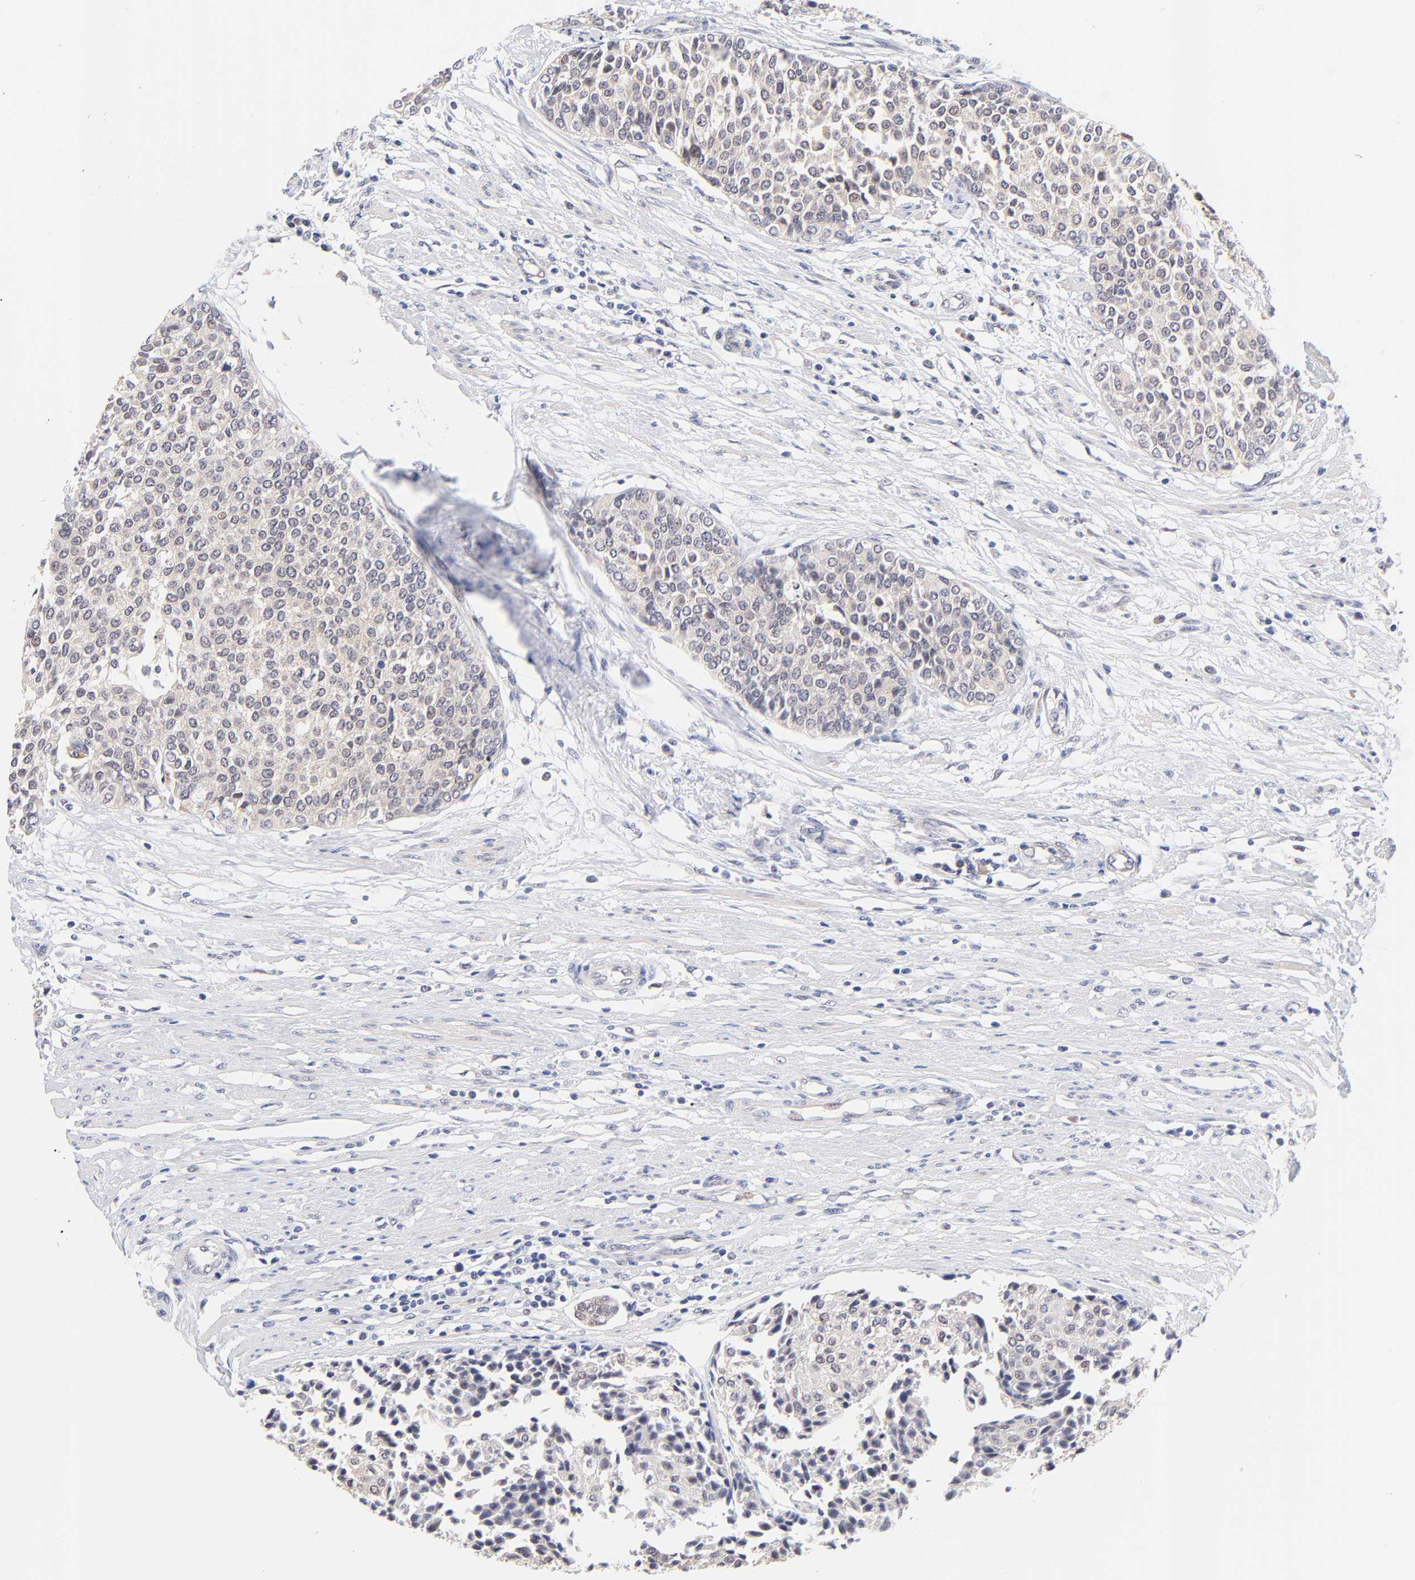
{"staining": {"intensity": "moderate", "quantity": "<25%", "location": "nuclear"}, "tissue": "urothelial cancer", "cell_type": "Tumor cells", "image_type": "cancer", "snomed": [{"axis": "morphology", "description": "Urothelial carcinoma, Low grade"}, {"axis": "topography", "description": "Urinary bladder"}], "caption": "Protein analysis of urothelial cancer tissue displays moderate nuclear expression in about <25% of tumor cells.", "gene": "TXNL1", "patient": {"sex": "female", "age": 73}}